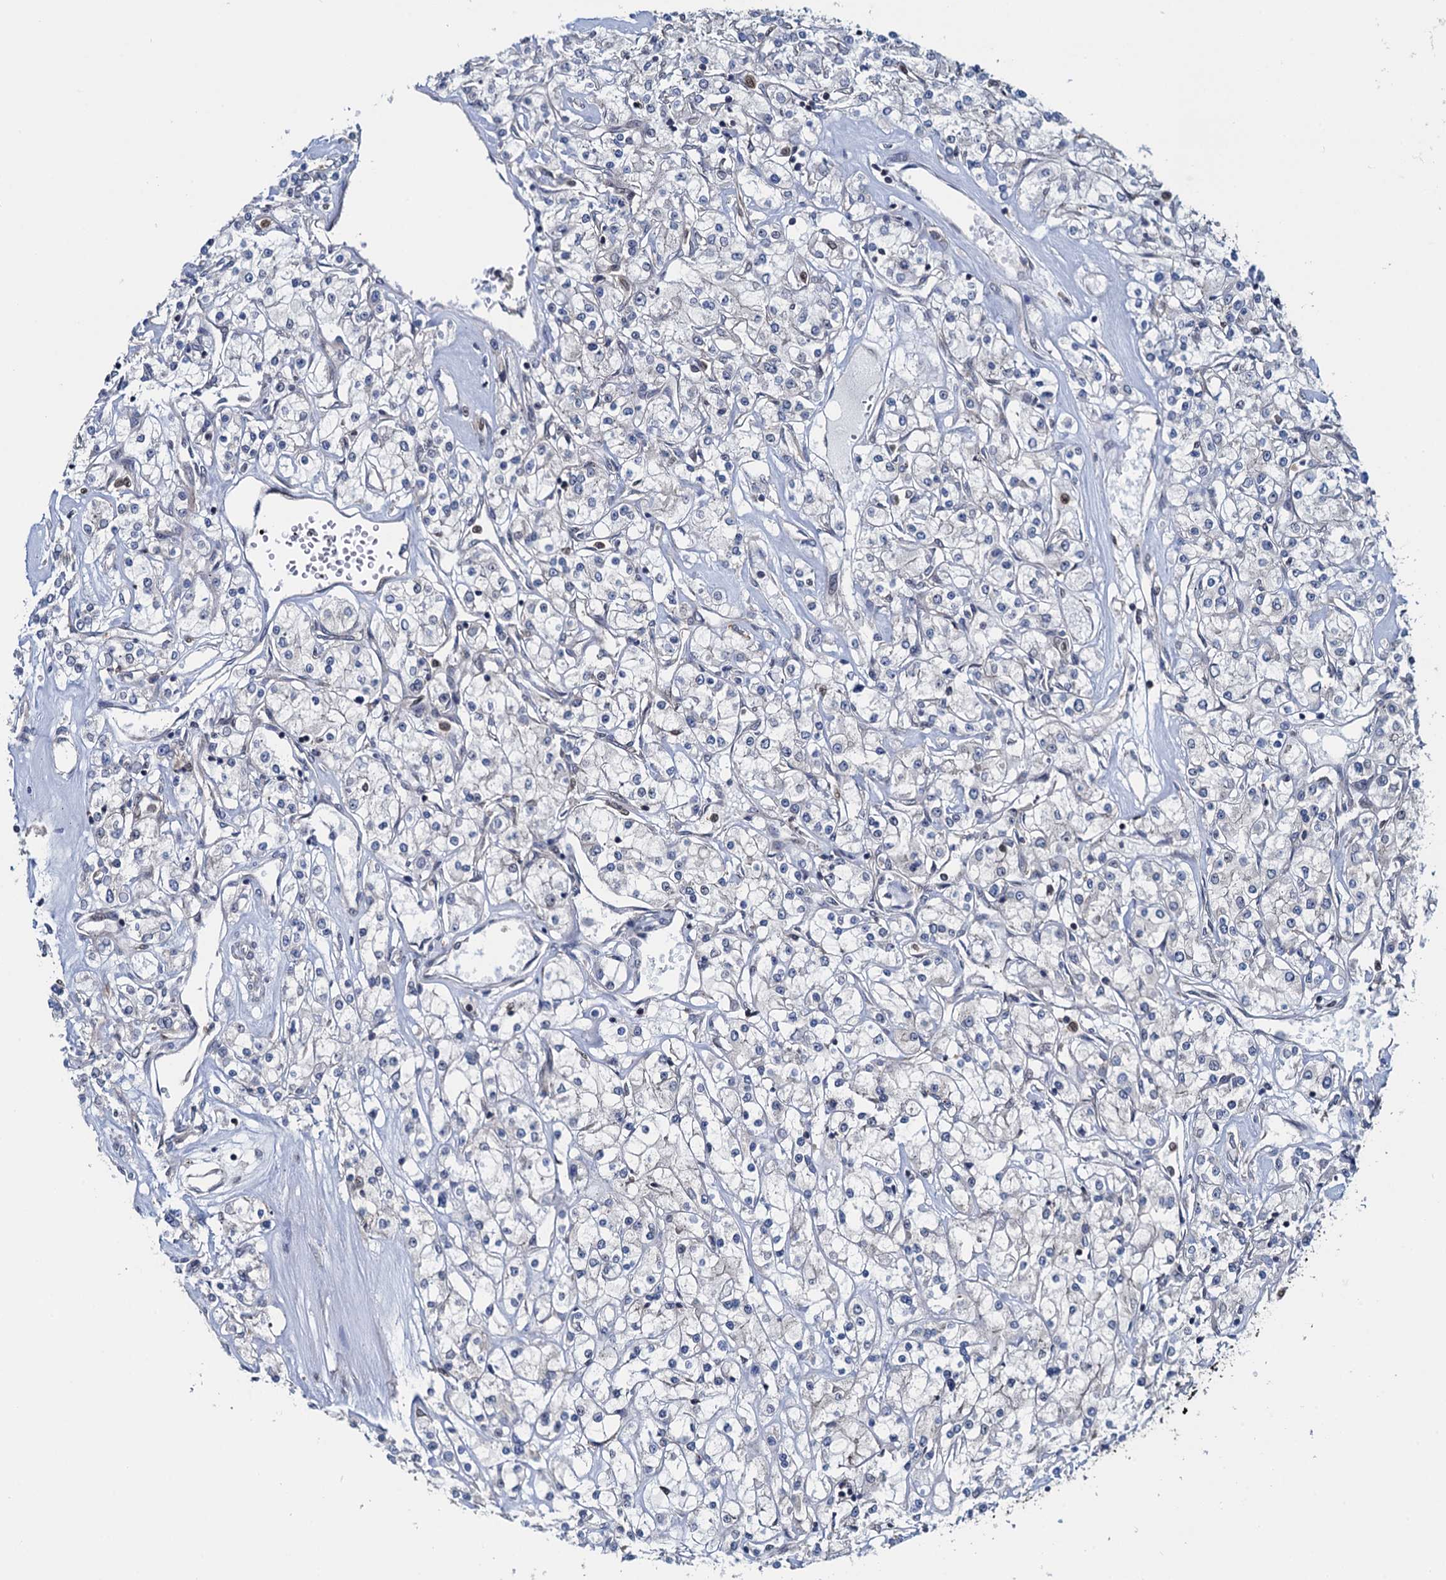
{"staining": {"intensity": "negative", "quantity": "none", "location": "none"}, "tissue": "renal cancer", "cell_type": "Tumor cells", "image_type": "cancer", "snomed": [{"axis": "morphology", "description": "Adenocarcinoma, NOS"}, {"axis": "topography", "description": "Kidney"}], "caption": "A micrograph of renal cancer (adenocarcinoma) stained for a protein shows no brown staining in tumor cells.", "gene": "RNF125", "patient": {"sex": "female", "age": 59}}